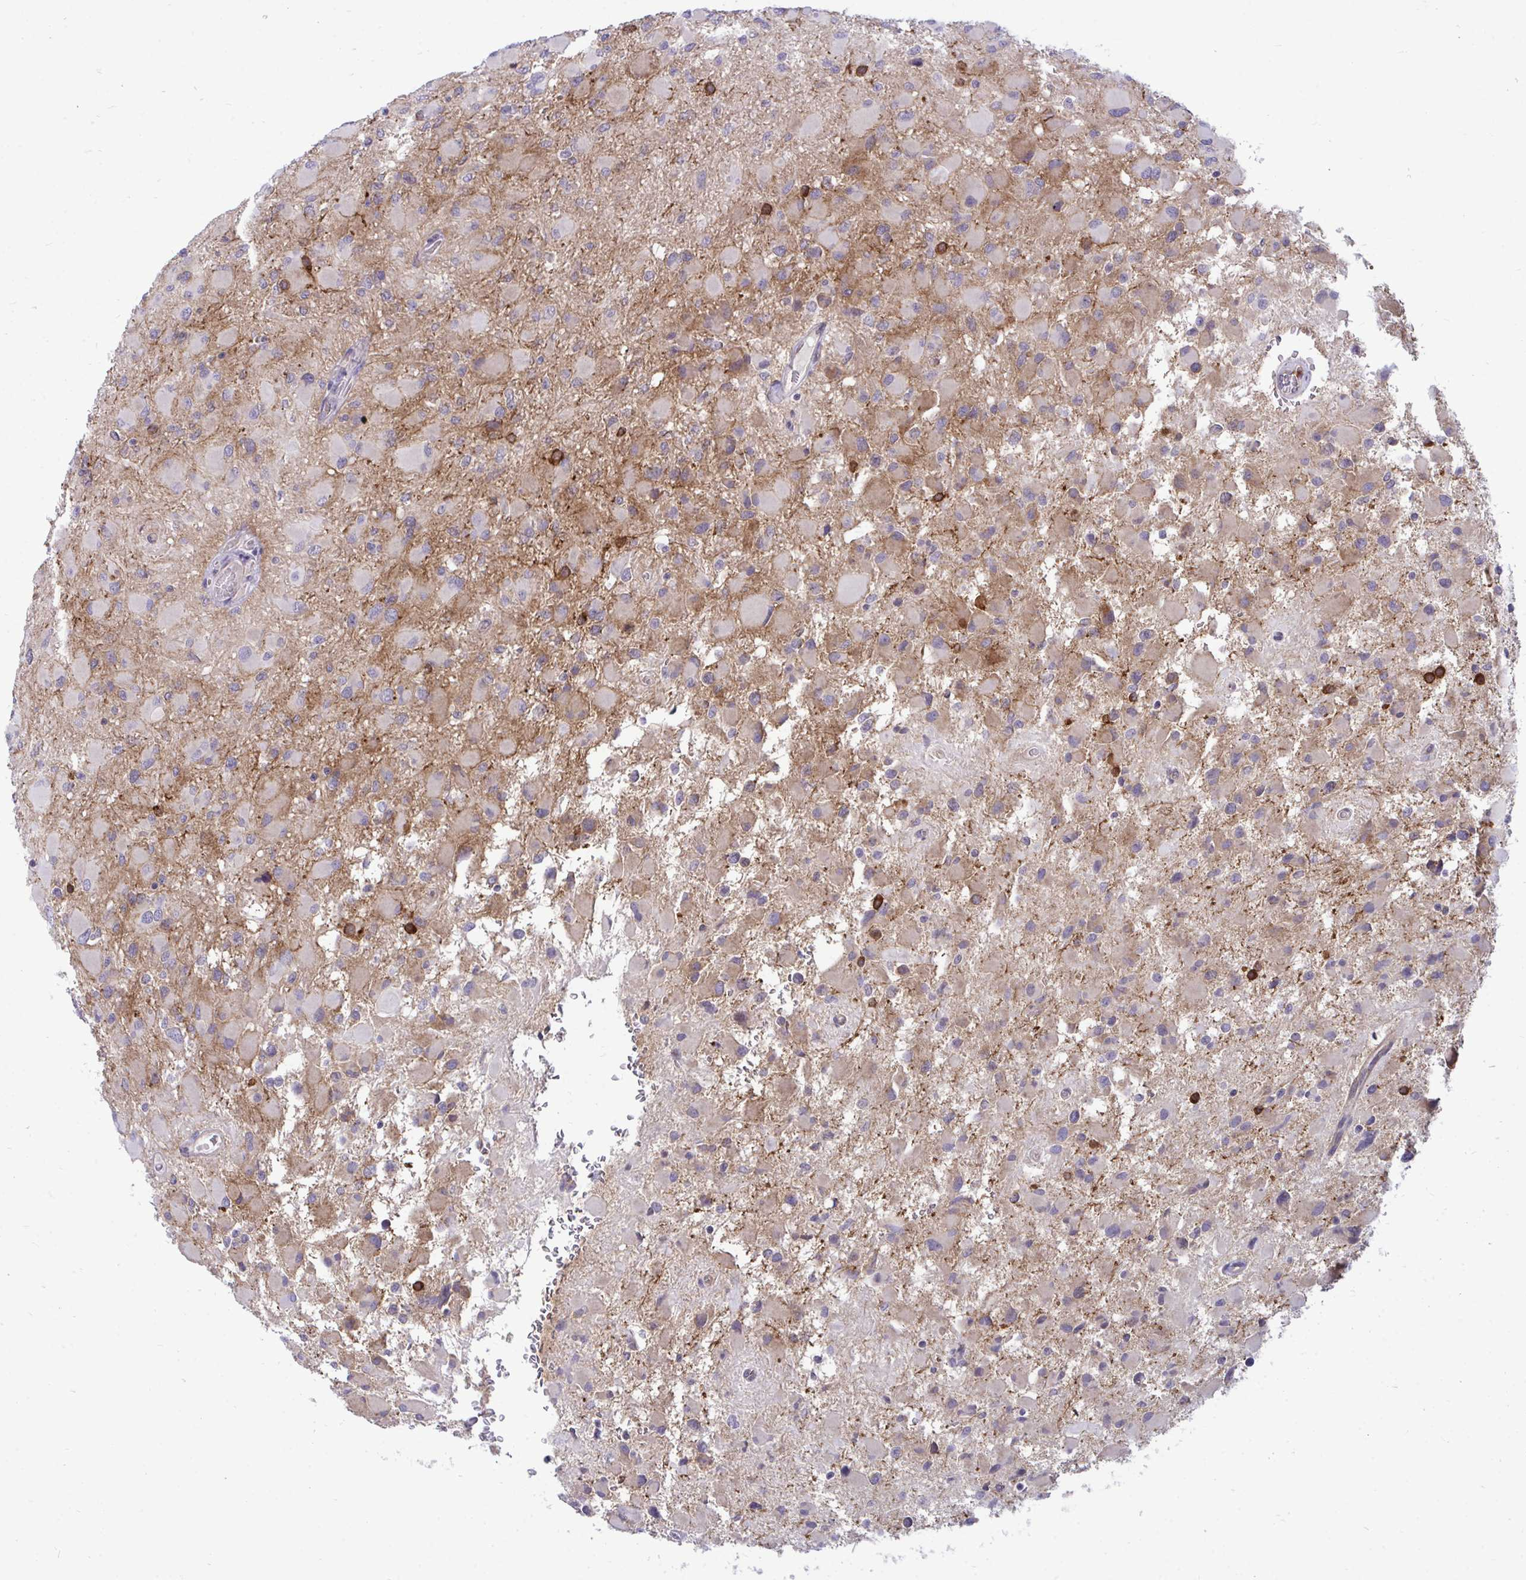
{"staining": {"intensity": "negative", "quantity": "none", "location": "none"}, "tissue": "glioma", "cell_type": "Tumor cells", "image_type": "cancer", "snomed": [{"axis": "morphology", "description": "Glioma, malignant, High grade"}, {"axis": "topography", "description": "Cerebral cortex"}], "caption": "Immunohistochemical staining of human malignant glioma (high-grade) displays no significant expression in tumor cells. (DAB (3,3'-diaminobenzidine) IHC visualized using brightfield microscopy, high magnification).", "gene": "ACSL5", "patient": {"sex": "female", "age": 36}}